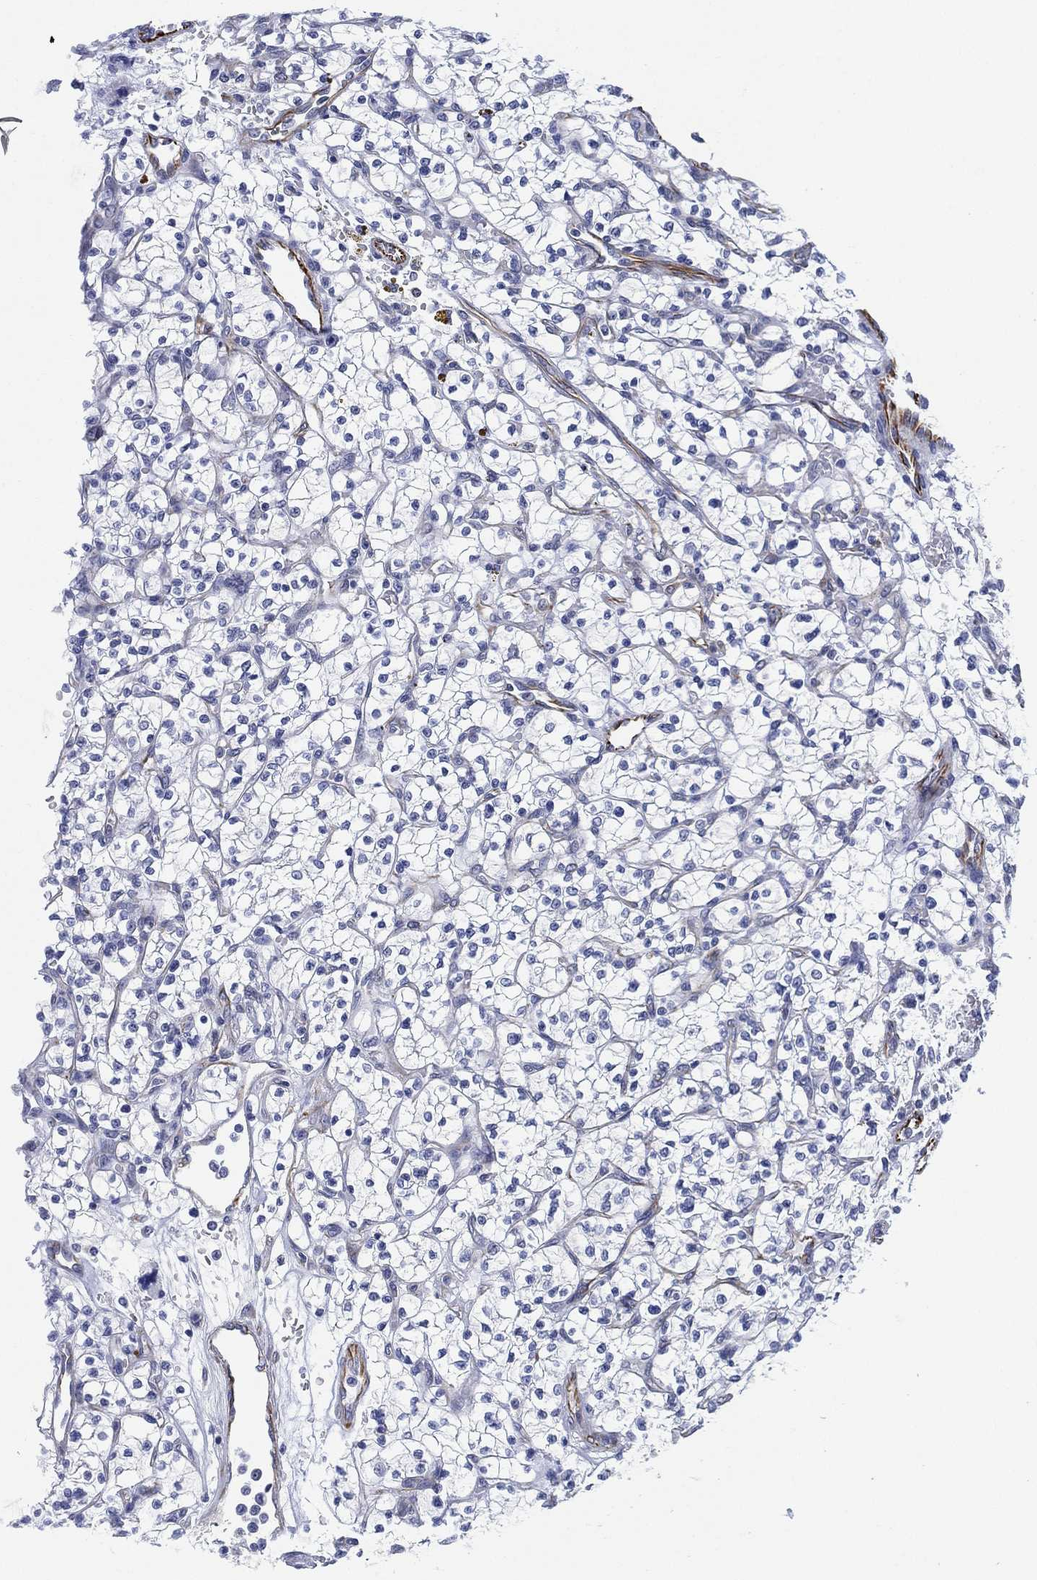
{"staining": {"intensity": "negative", "quantity": "none", "location": "none"}, "tissue": "renal cancer", "cell_type": "Tumor cells", "image_type": "cancer", "snomed": [{"axis": "morphology", "description": "Adenocarcinoma, NOS"}, {"axis": "topography", "description": "Kidney"}], "caption": "Immunohistochemistry (IHC) photomicrograph of neoplastic tissue: human renal cancer (adenocarcinoma) stained with DAB demonstrates no significant protein expression in tumor cells.", "gene": "PSKH2", "patient": {"sex": "female", "age": 64}}